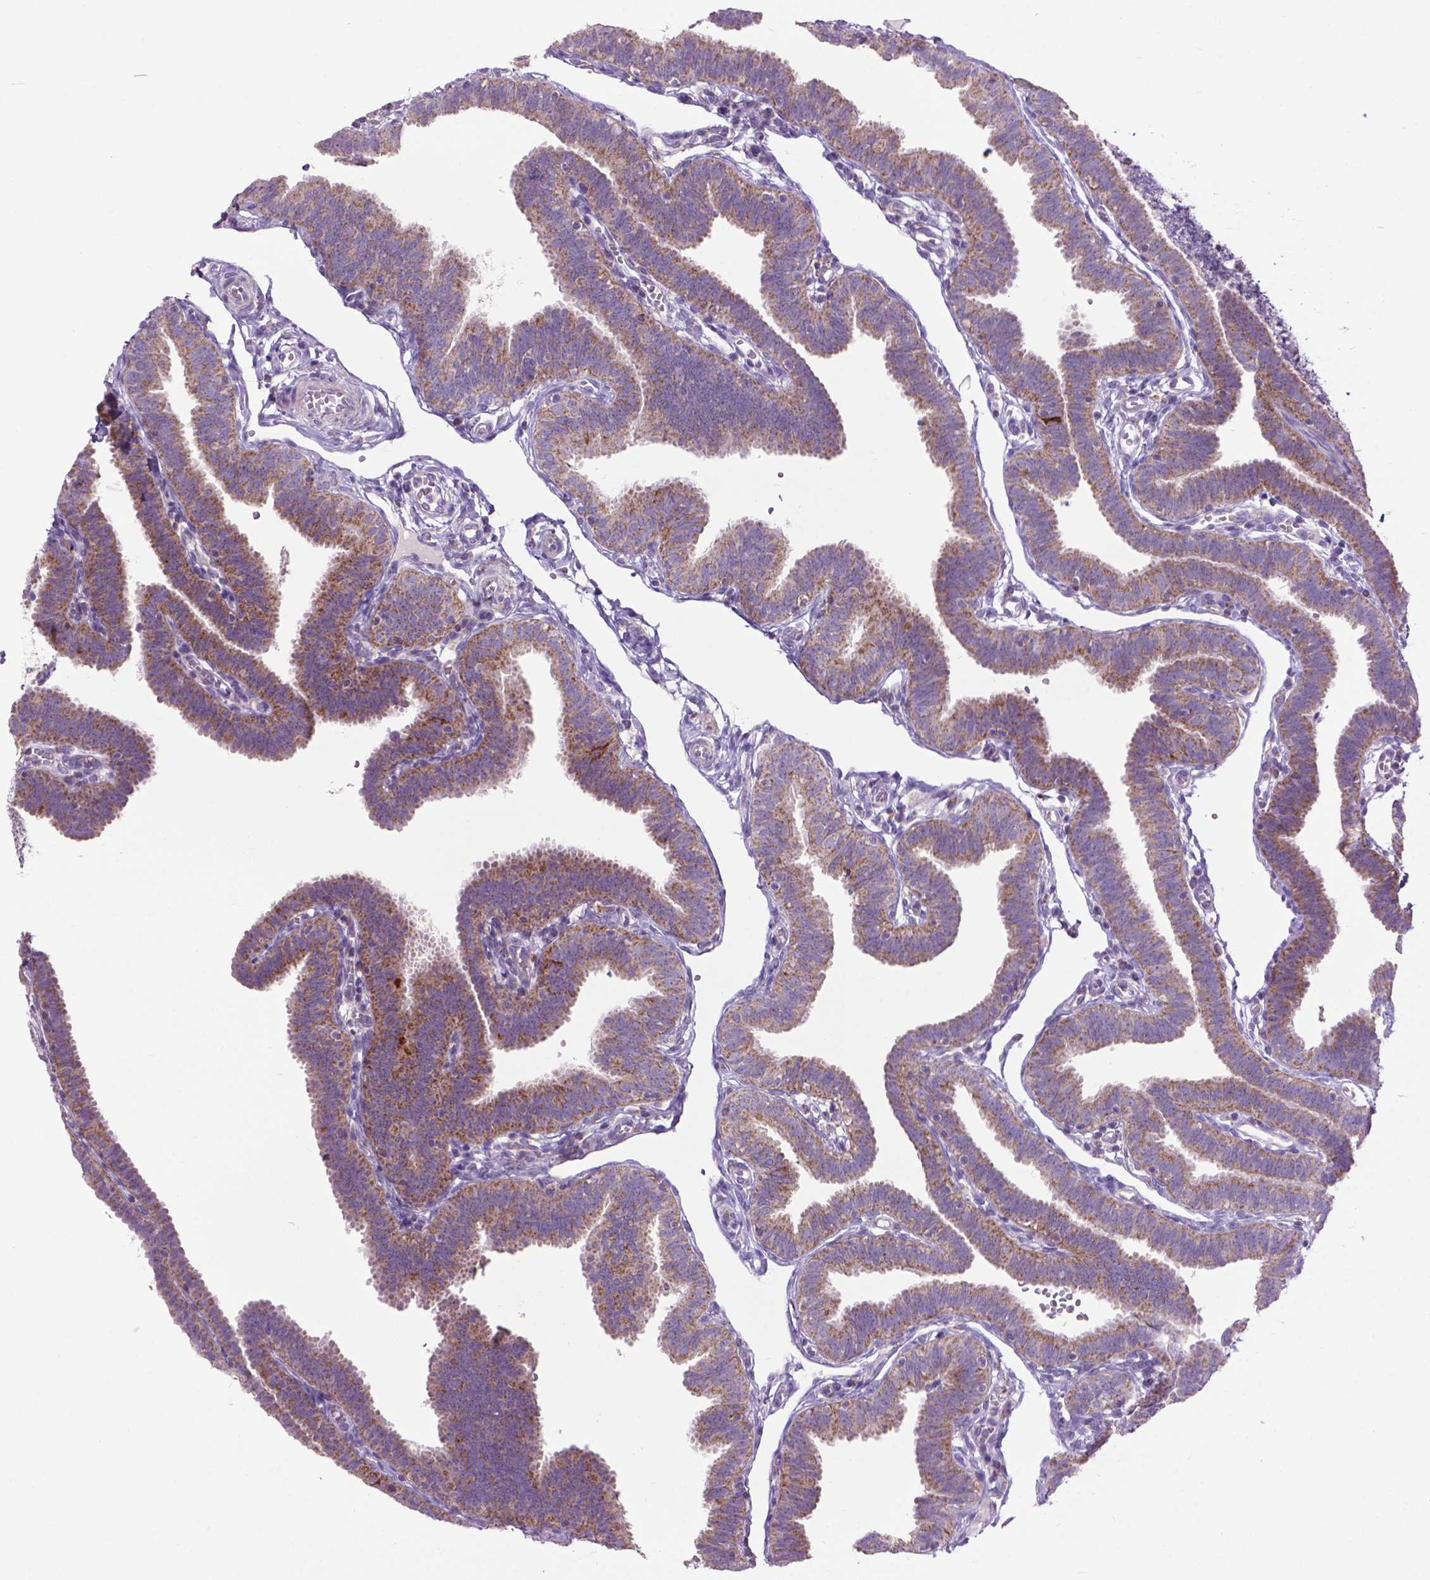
{"staining": {"intensity": "moderate", "quantity": ">75%", "location": "cytoplasmic/membranous"}, "tissue": "fallopian tube", "cell_type": "Glandular cells", "image_type": "normal", "snomed": [{"axis": "morphology", "description": "Normal tissue, NOS"}, {"axis": "topography", "description": "Fallopian tube"}], "caption": "Immunohistochemical staining of unremarkable human fallopian tube shows >75% levels of moderate cytoplasmic/membranous protein positivity in approximately >75% of glandular cells. The staining was performed using DAB (3,3'-diaminobenzidine), with brown indicating positive protein expression. Nuclei are stained blue with hematoxylin.", "gene": "VDAC1", "patient": {"sex": "female", "age": 25}}